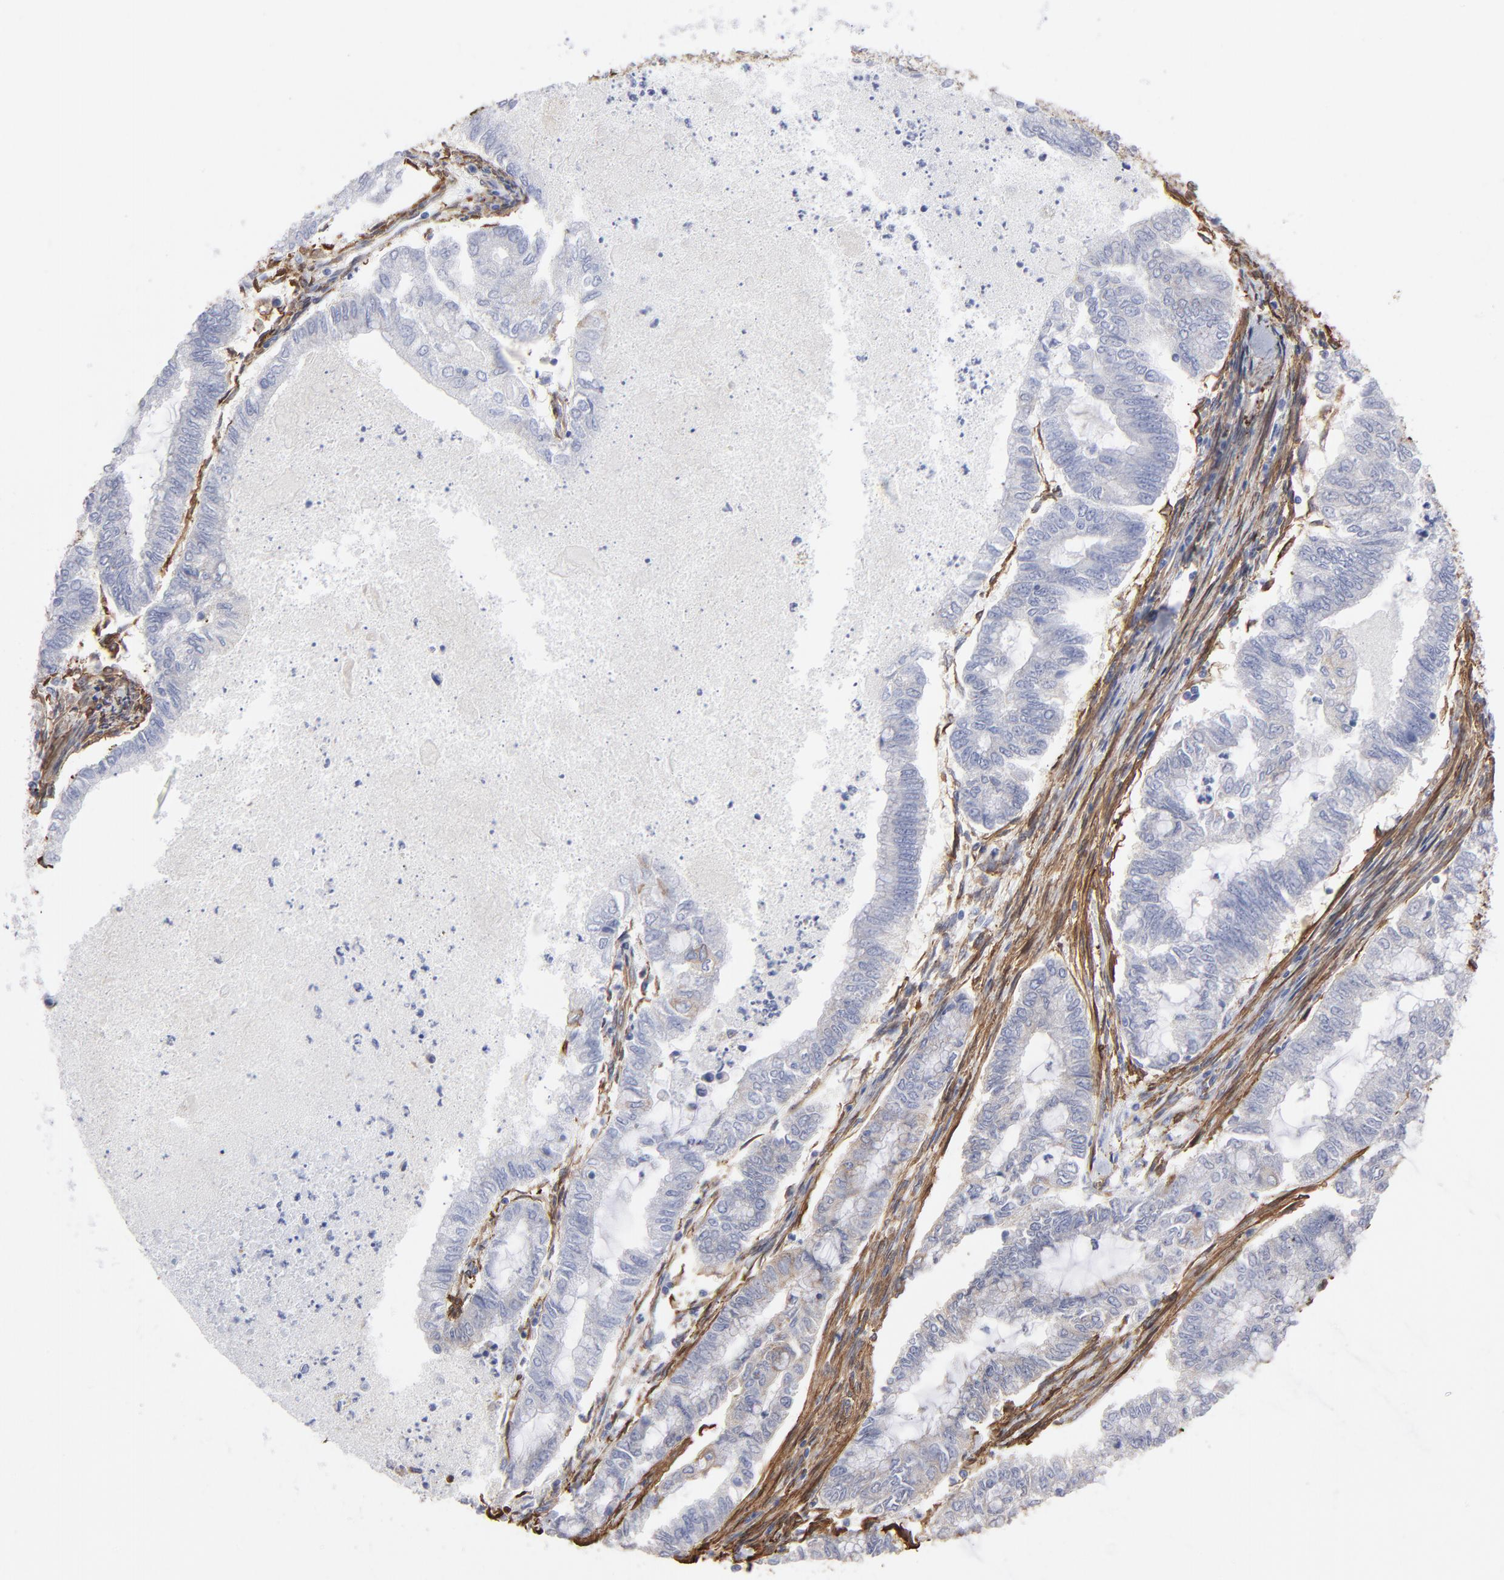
{"staining": {"intensity": "negative", "quantity": "none", "location": "none"}, "tissue": "endometrial cancer", "cell_type": "Tumor cells", "image_type": "cancer", "snomed": [{"axis": "morphology", "description": "Adenocarcinoma, NOS"}, {"axis": "topography", "description": "Endometrium"}], "caption": "The micrograph shows no significant positivity in tumor cells of endometrial adenocarcinoma. Brightfield microscopy of IHC stained with DAB (3,3'-diaminobenzidine) (brown) and hematoxylin (blue), captured at high magnification.", "gene": "CILP", "patient": {"sex": "female", "age": 79}}